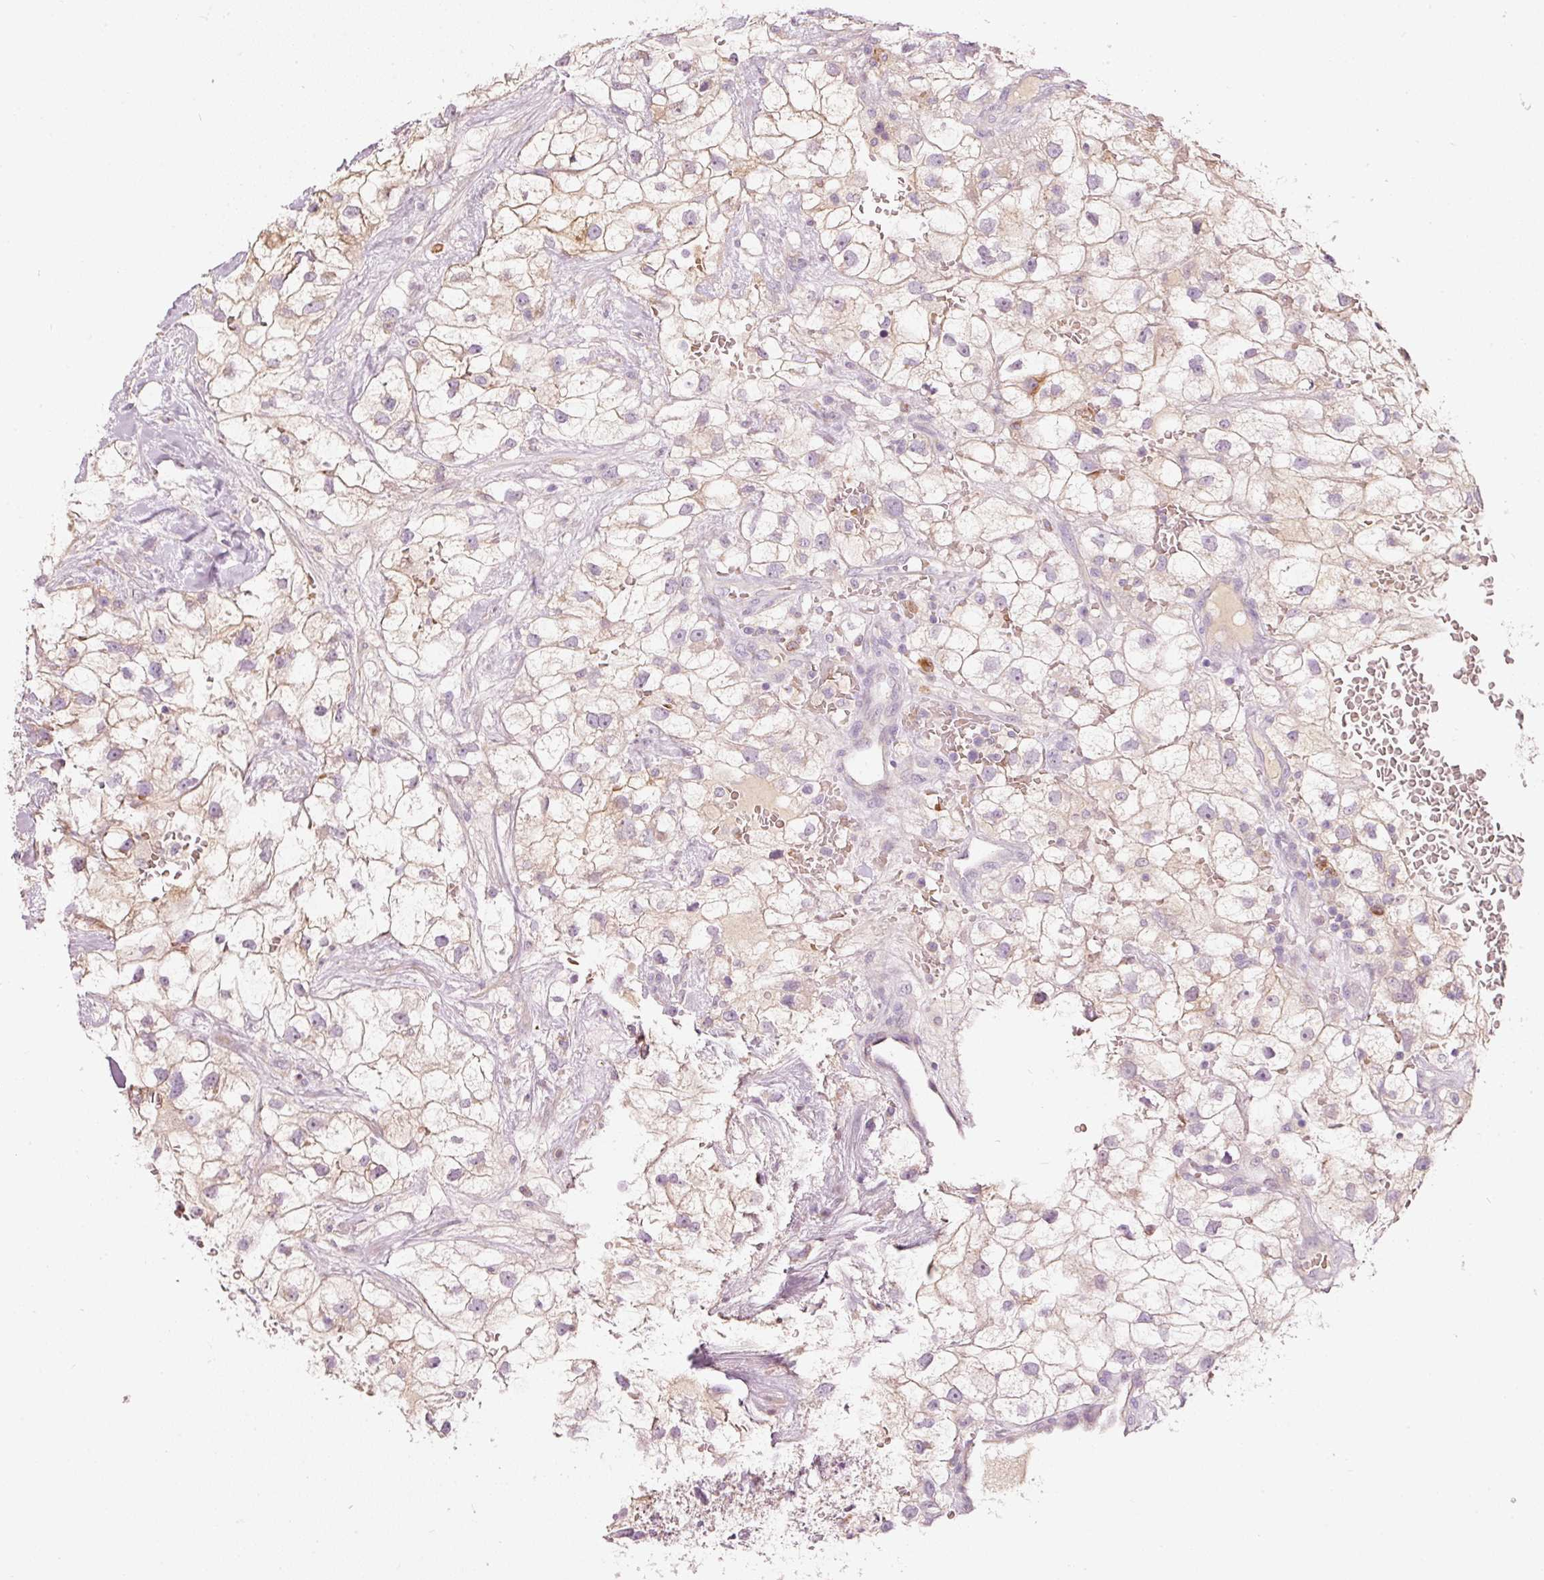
{"staining": {"intensity": "negative", "quantity": "none", "location": "none"}, "tissue": "renal cancer", "cell_type": "Tumor cells", "image_type": "cancer", "snomed": [{"axis": "morphology", "description": "Adenocarcinoma, NOS"}, {"axis": "topography", "description": "Kidney"}], "caption": "DAB (3,3'-diaminobenzidine) immunohistochemical staining of human renal cancer (adenocarcinoma) displays no significant positivity in tumor cells.", "gene": "KLHL21", "patient": {"sex": "male", "age": 59}}